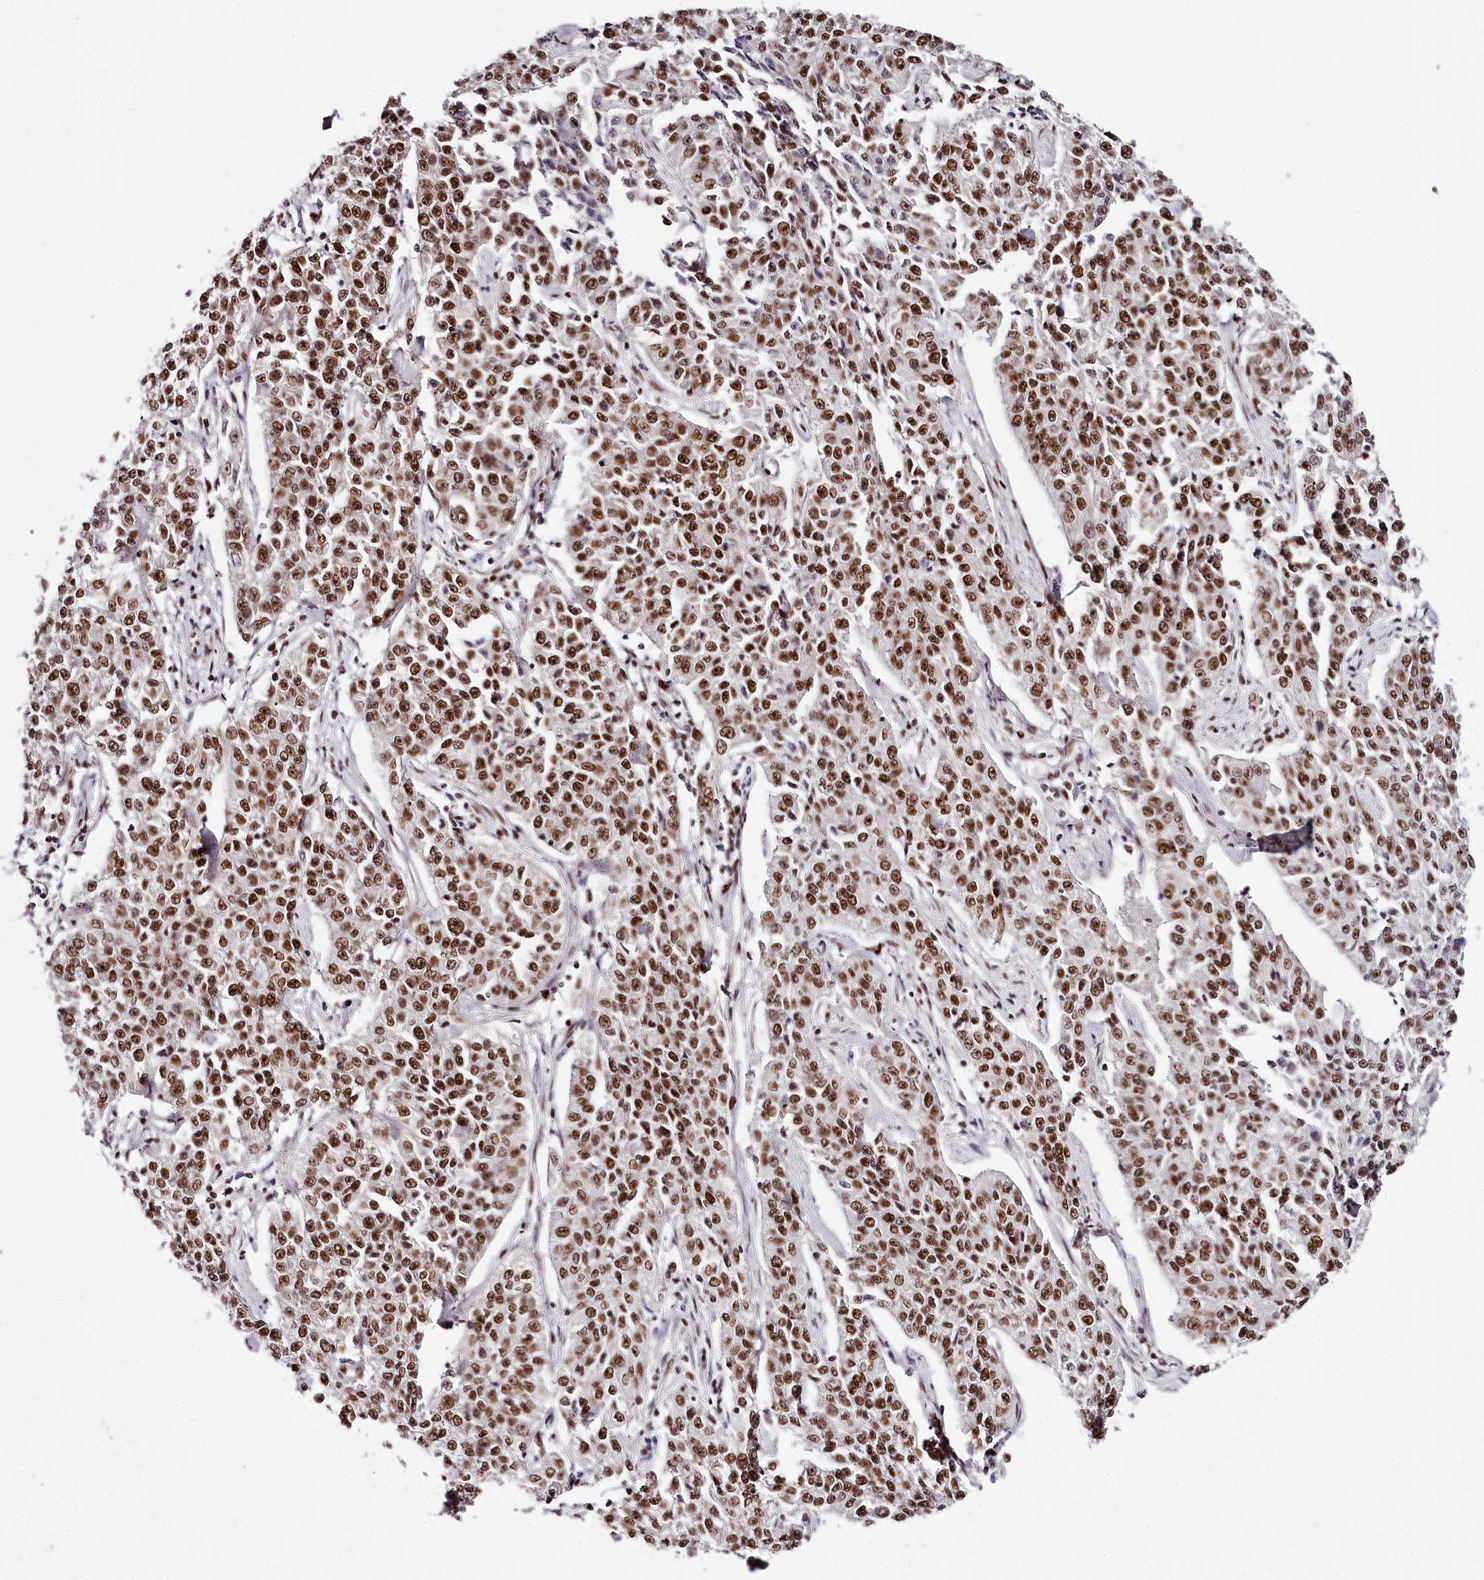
{"staining": {"intensity": "moderate", "quantity": ">75%", "location": "nuclear"}, "tissue": "cervical cancer", "cell_type": "Tumor cells", "image_type": "cancer", "snomed": [{"axis": "morphology", "description": "Squamous cell carcinoma, NOS"}, {"axis": "topography", "description": "Cervix"}], "caption": "Protein staining exhibits moderate nuclear staining in approximately >75% of tumor cells in squamous cell carcinoma (cervical). (DAB = brown stain, brightfield microscopy at high magnification).", "gene": "PSPC1", "patient": {"sex": "female", "age": 35}}